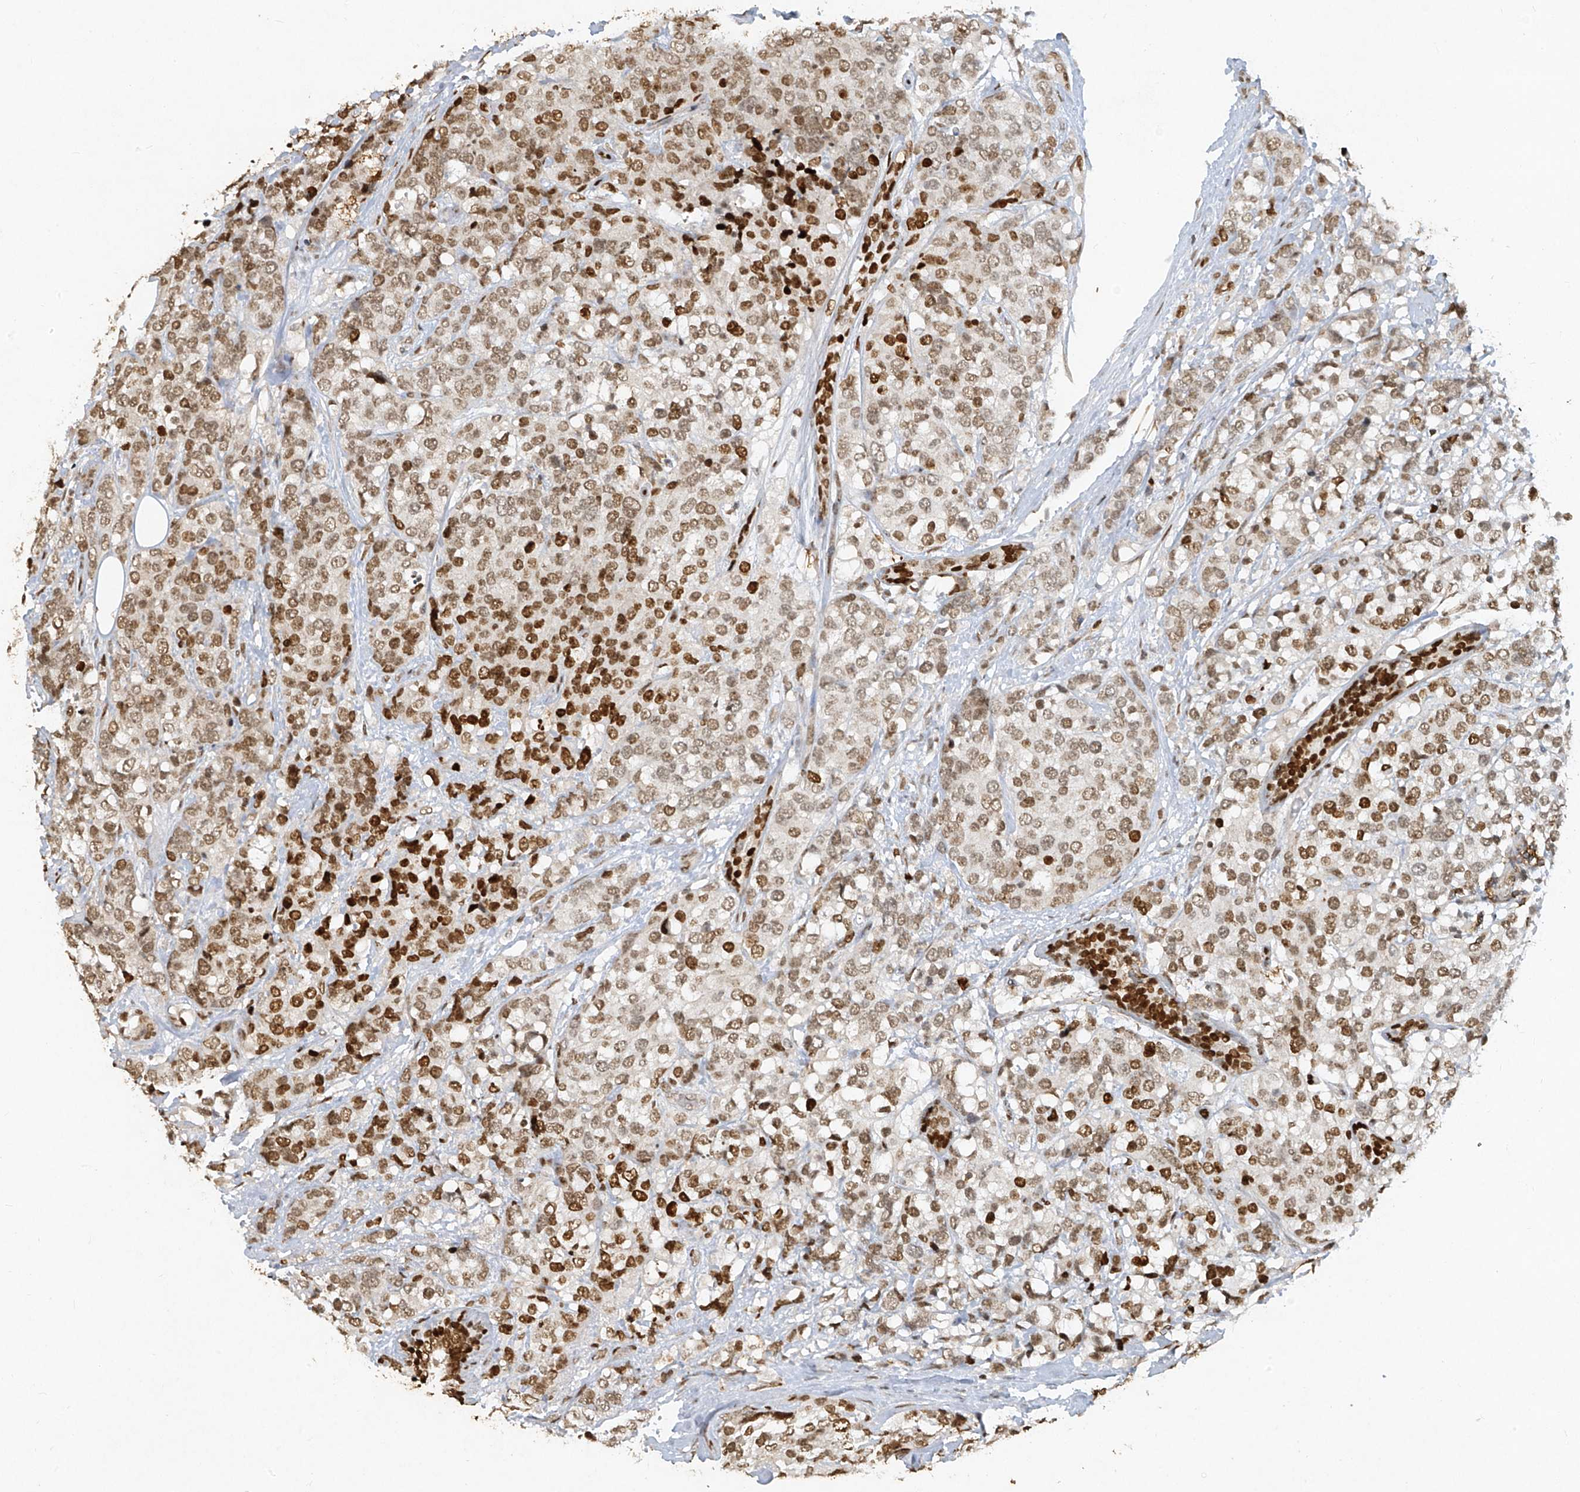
{"staining": {"intensity": "moderate", "quantity": ">75%", "location": "nuclear"}, "tissue": "breast cancer", "cell_type": "Tumor cells", "image_type": "cancer", "snomed": [{"axis": "morphology", "description": "Lobular carcinoma"}, {"axis": "topography", "description": "Breast"}], "caption": "A medium amount of moderate nuclear positivity is identified in about >75% of tumor cells in lobular carcinoma (breast) tissue.", "gene": "ATRIP", "patient": {"sex": "female", "age": 59}}